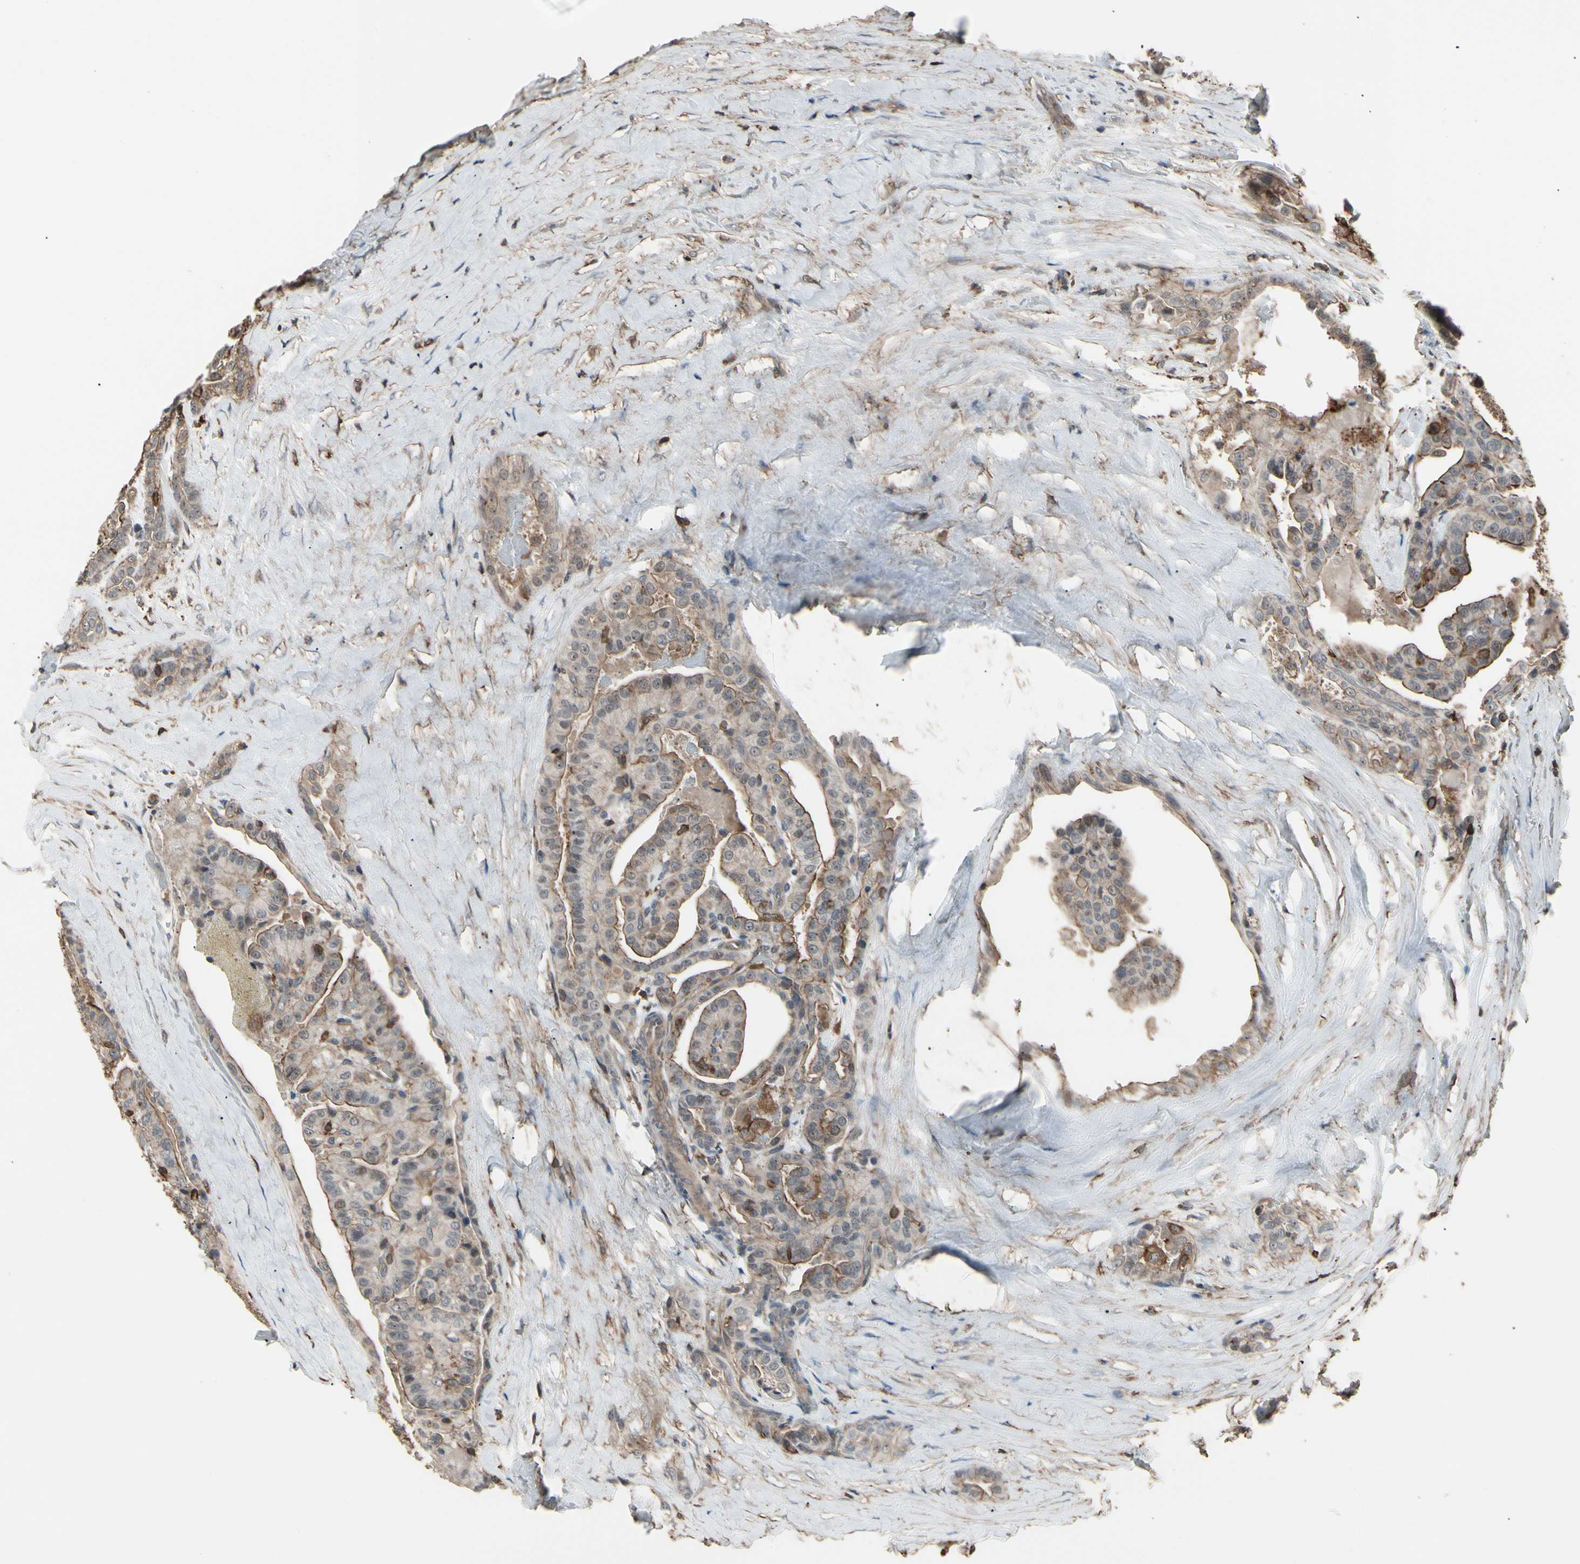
{"staining": {"intensity": "weak", "quantity": ">75%", "location": "cytoplasmic/membranous"}, "tissue": "thyroid cancer", "cell_type": "Tumor cells", "image_type": "cancer", "snomed": [{"axis": "morphology", "description": "Papillary adenocarcinoma, NOS"}, {"axis": "topography", "description": "Thyroid gland"}], "caption": "The immunohistochemical stain shows weak cytoplasmic/membranous staining in tumor cells of thyroid papillary adenocarcinoma tissue.", "gene": "MAPK13", "patient": {"sex": "male", "age": 77}}